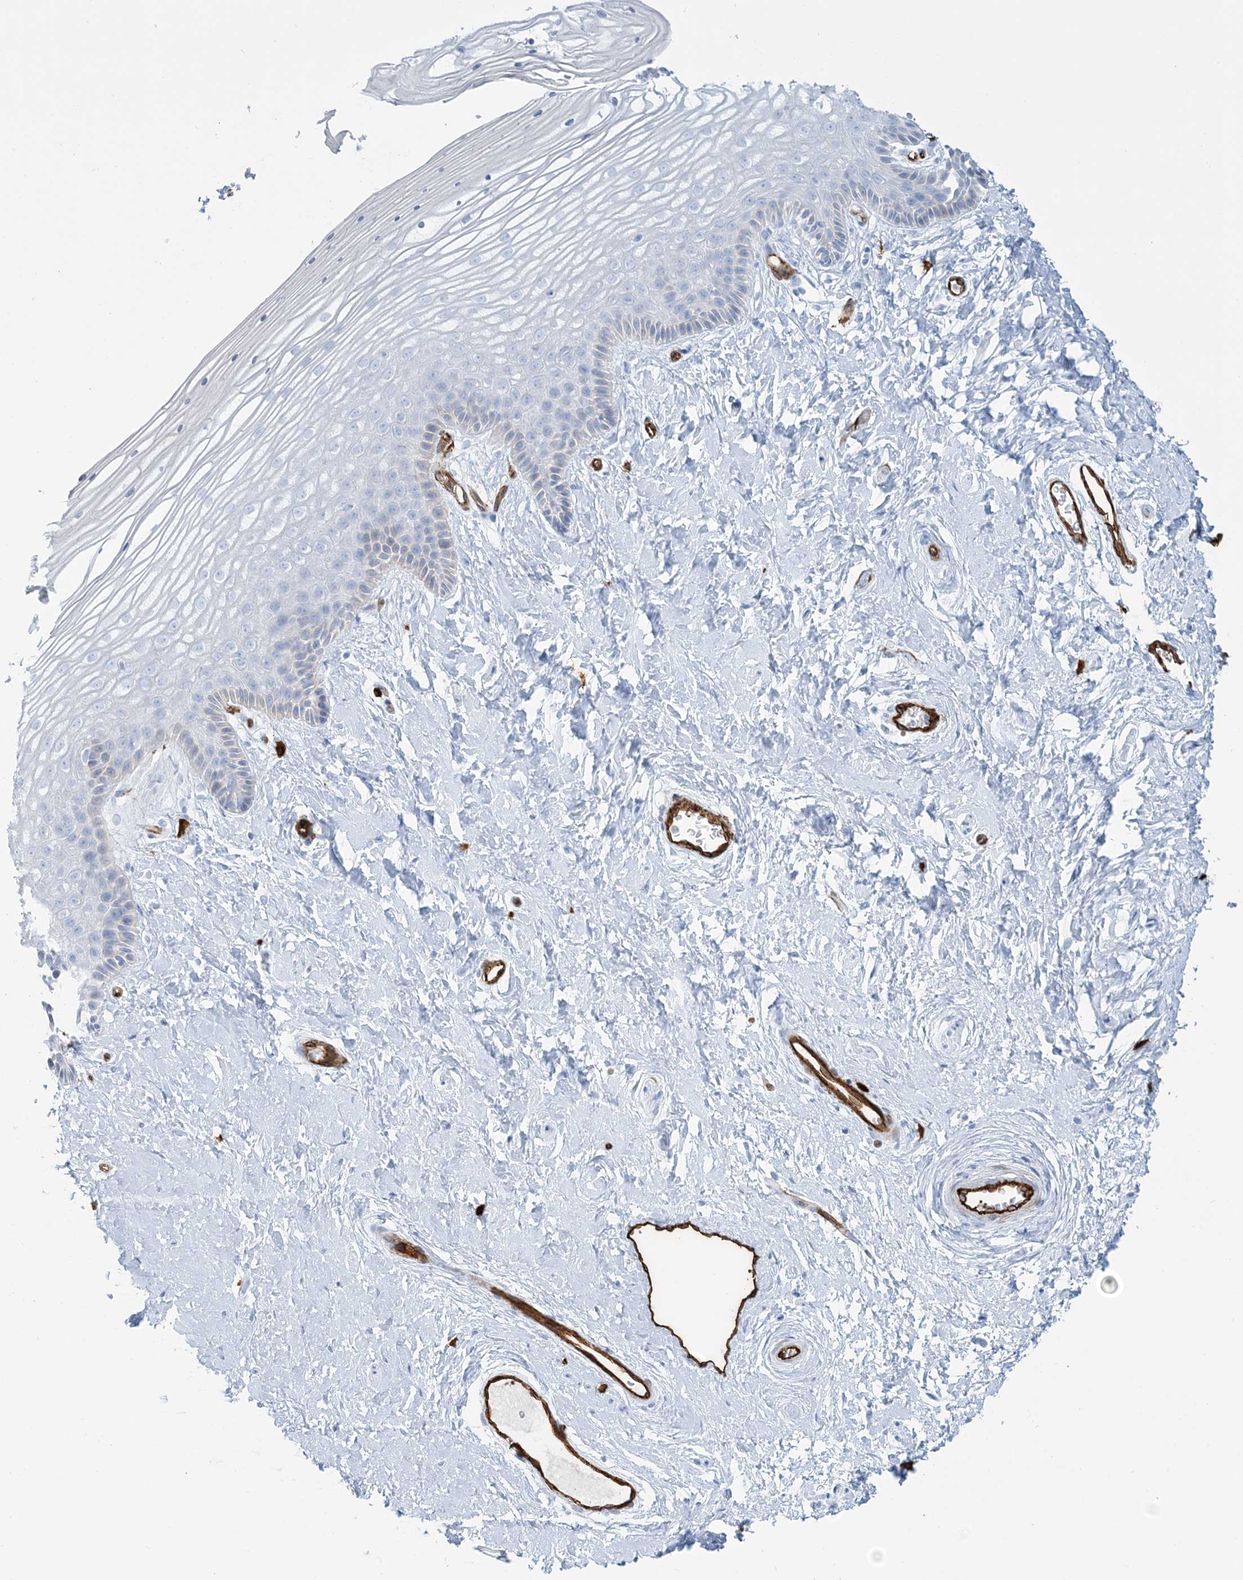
{"staining": {"intensity": "moderate", "quantity": "<25%", "location": "cytoplasmic/membranous"}, "tissue": "vagina", "cell_type": "Squamous epithelial cells", "image_type": "normal", "snomed": [{"axis": "morphology", "description": "Normal tissue, NOS"}, {"axis": "topography", "description": "Vagina"}, {"axis": "topography", "description": "Cervix"}], "caption": "Vagina stained with DAB IHC exhibits low levels of moderate cytoplasmic/membranous positivity in about <25% of squamous epithelial cells. (DAB = brown stain, brightfield microscopy at high magnification).", "gene": "EPS8L3", "patient": {"sex": "female", "age": 40}}